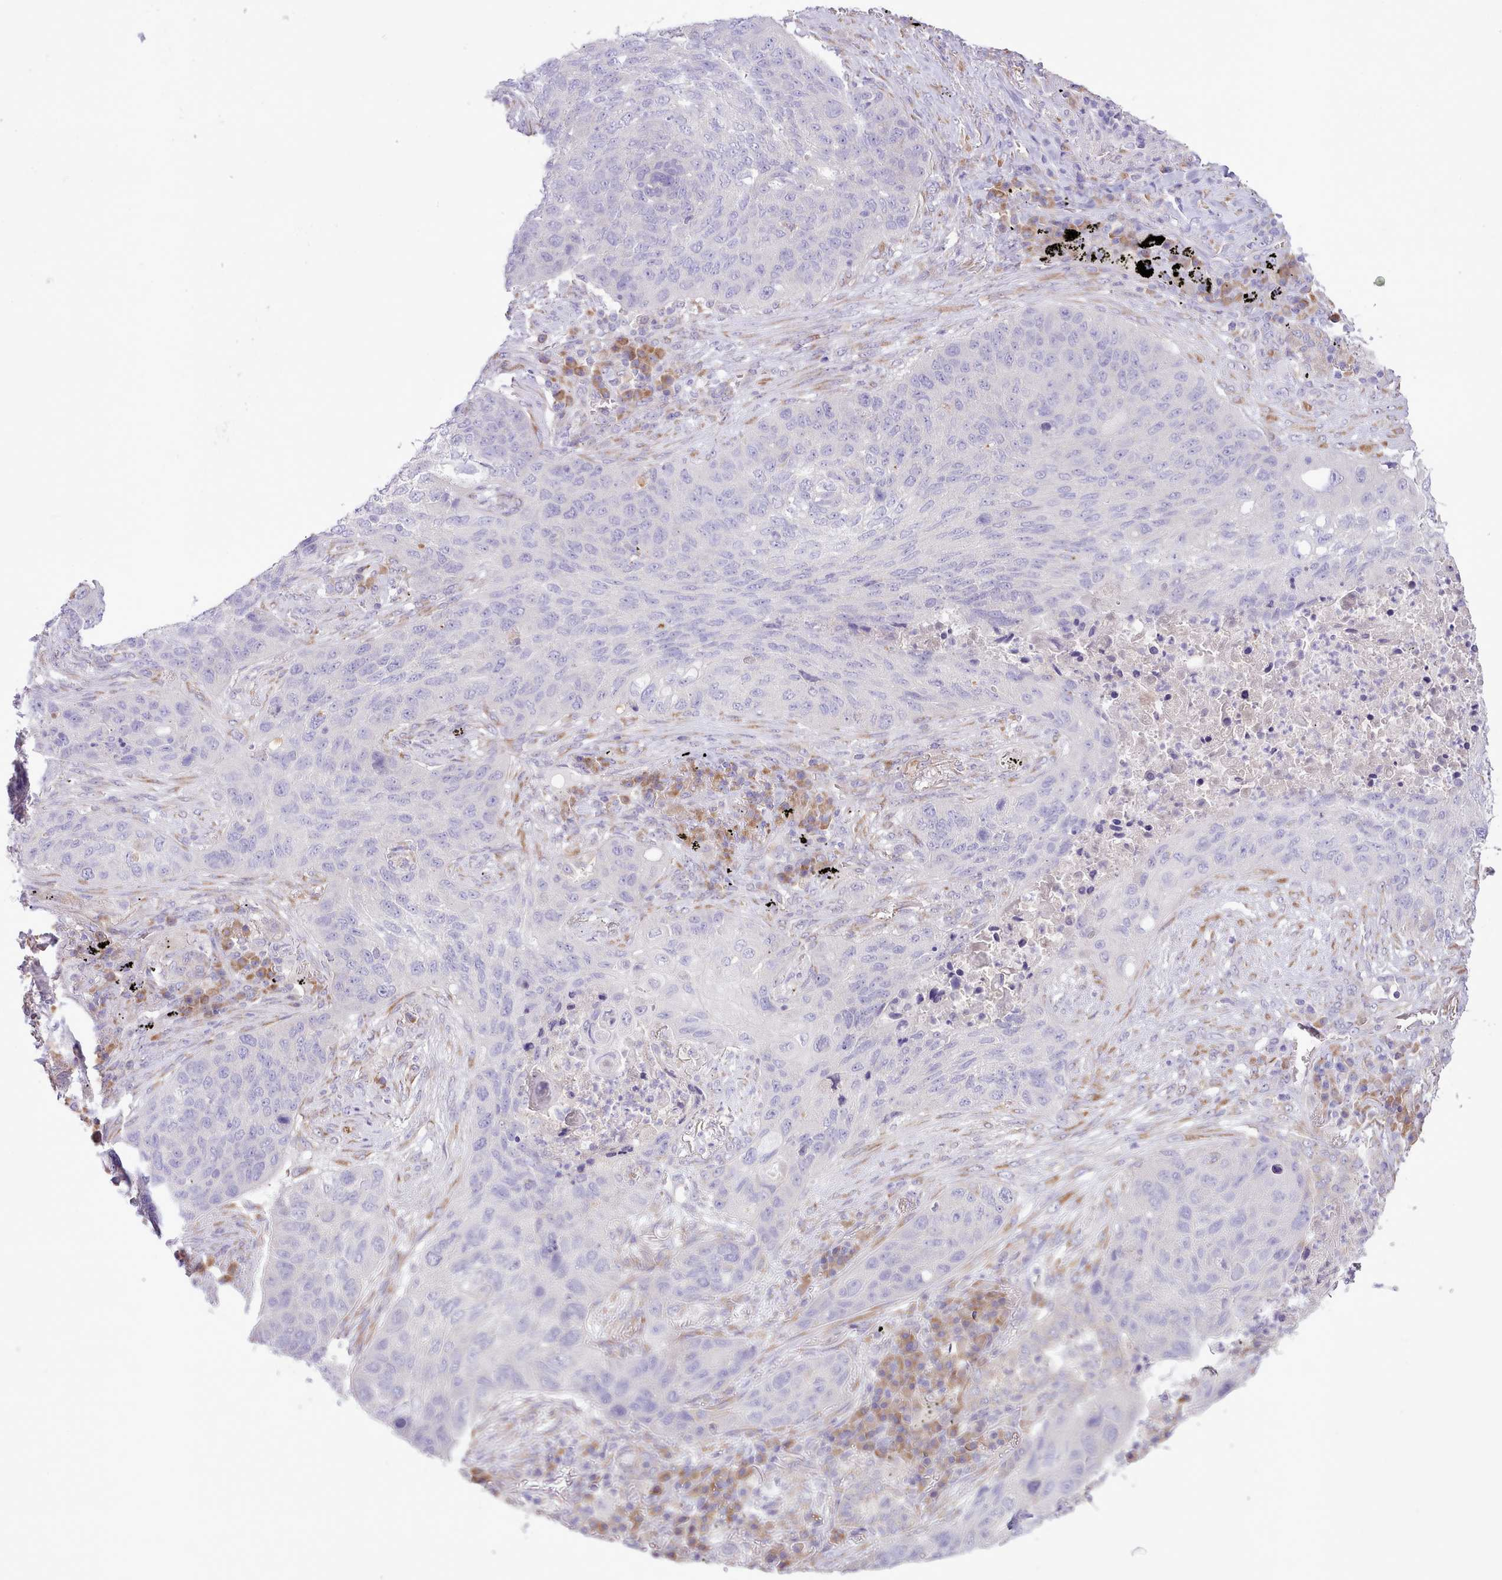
{"staining": {"intensity": "negative", "quantity": "none", "location": "none"}, "tissue": "lung cancer", "cell_type": "Tumor cells", "image_type": "cancer", "snomed": [{"axis": "morphology", "description": "Squamous cell carcinoma, NOS"}, {"axis": "topography", "description": "Lung"}], "caption": "High magnification brightfield microscopy of lung cancer (squamous cell carcinoma) stained with DAB (3,3'-diaminobenzidine) (brown) and counterstained with hematoxylin (blue): tumor cells show no significant positivity.", "gene": "CCL1", "patient": {"sex": "female", "age": 63}}